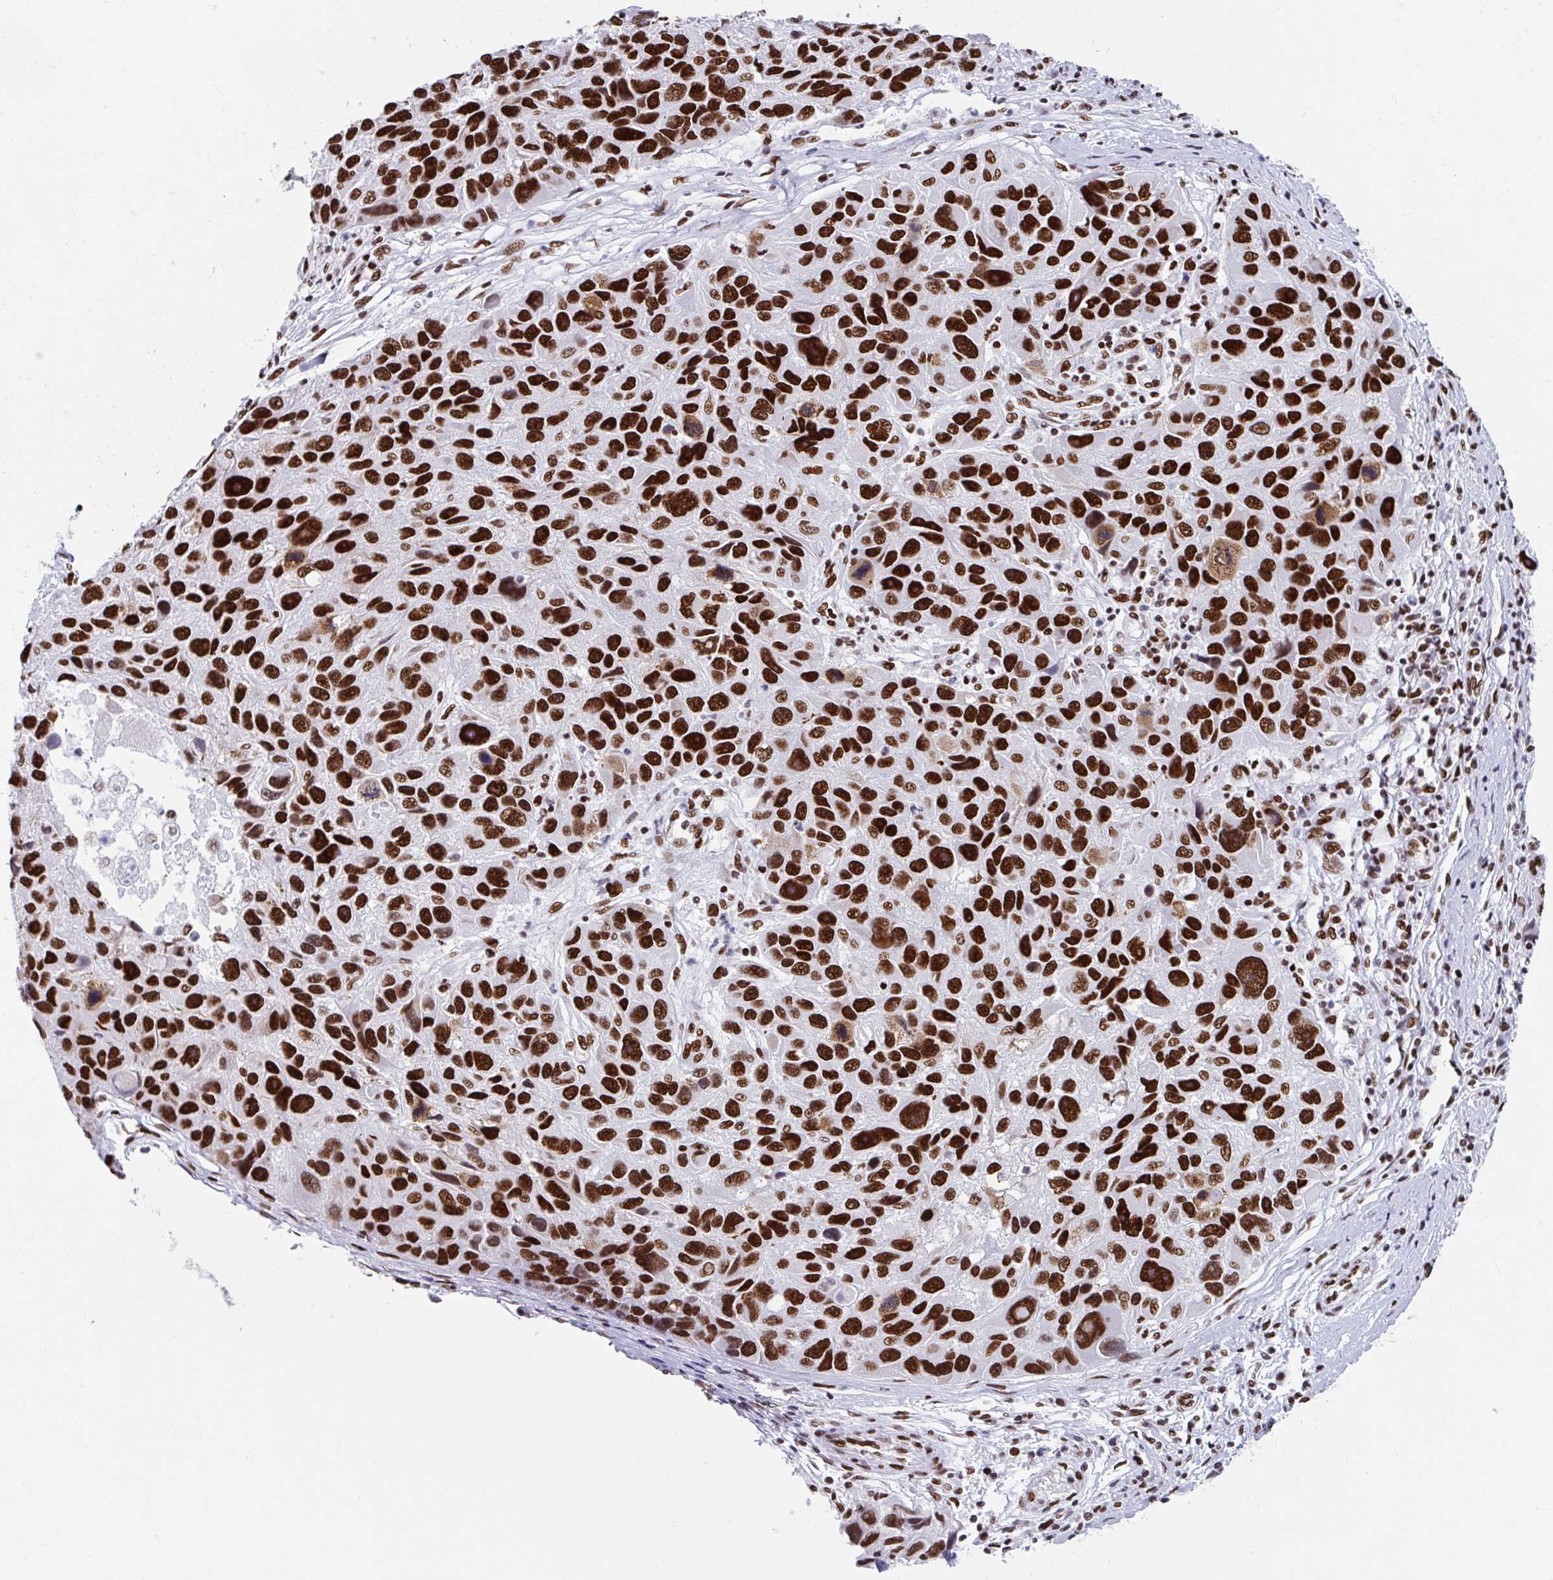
{"staining": {"intensity": "strong", "quantity": ">75%", "location": "nuclear"}, "tissue": "melanoma", "cell_type": "Tumor cells", "image_type": "cancer", "snomed": [{"axis": "morphology", "description": "Malignant melanoma, NOS"}, {"axis": "topography", "description": "Skin"}], "caption": "Melanoma tissue shows strong nuclear positivity in approximately >75% of tumor cells, visualized by immunohistochemistry.", "gene": "KHDRBS1", "patient": {"sex": "male", "age": 53}}